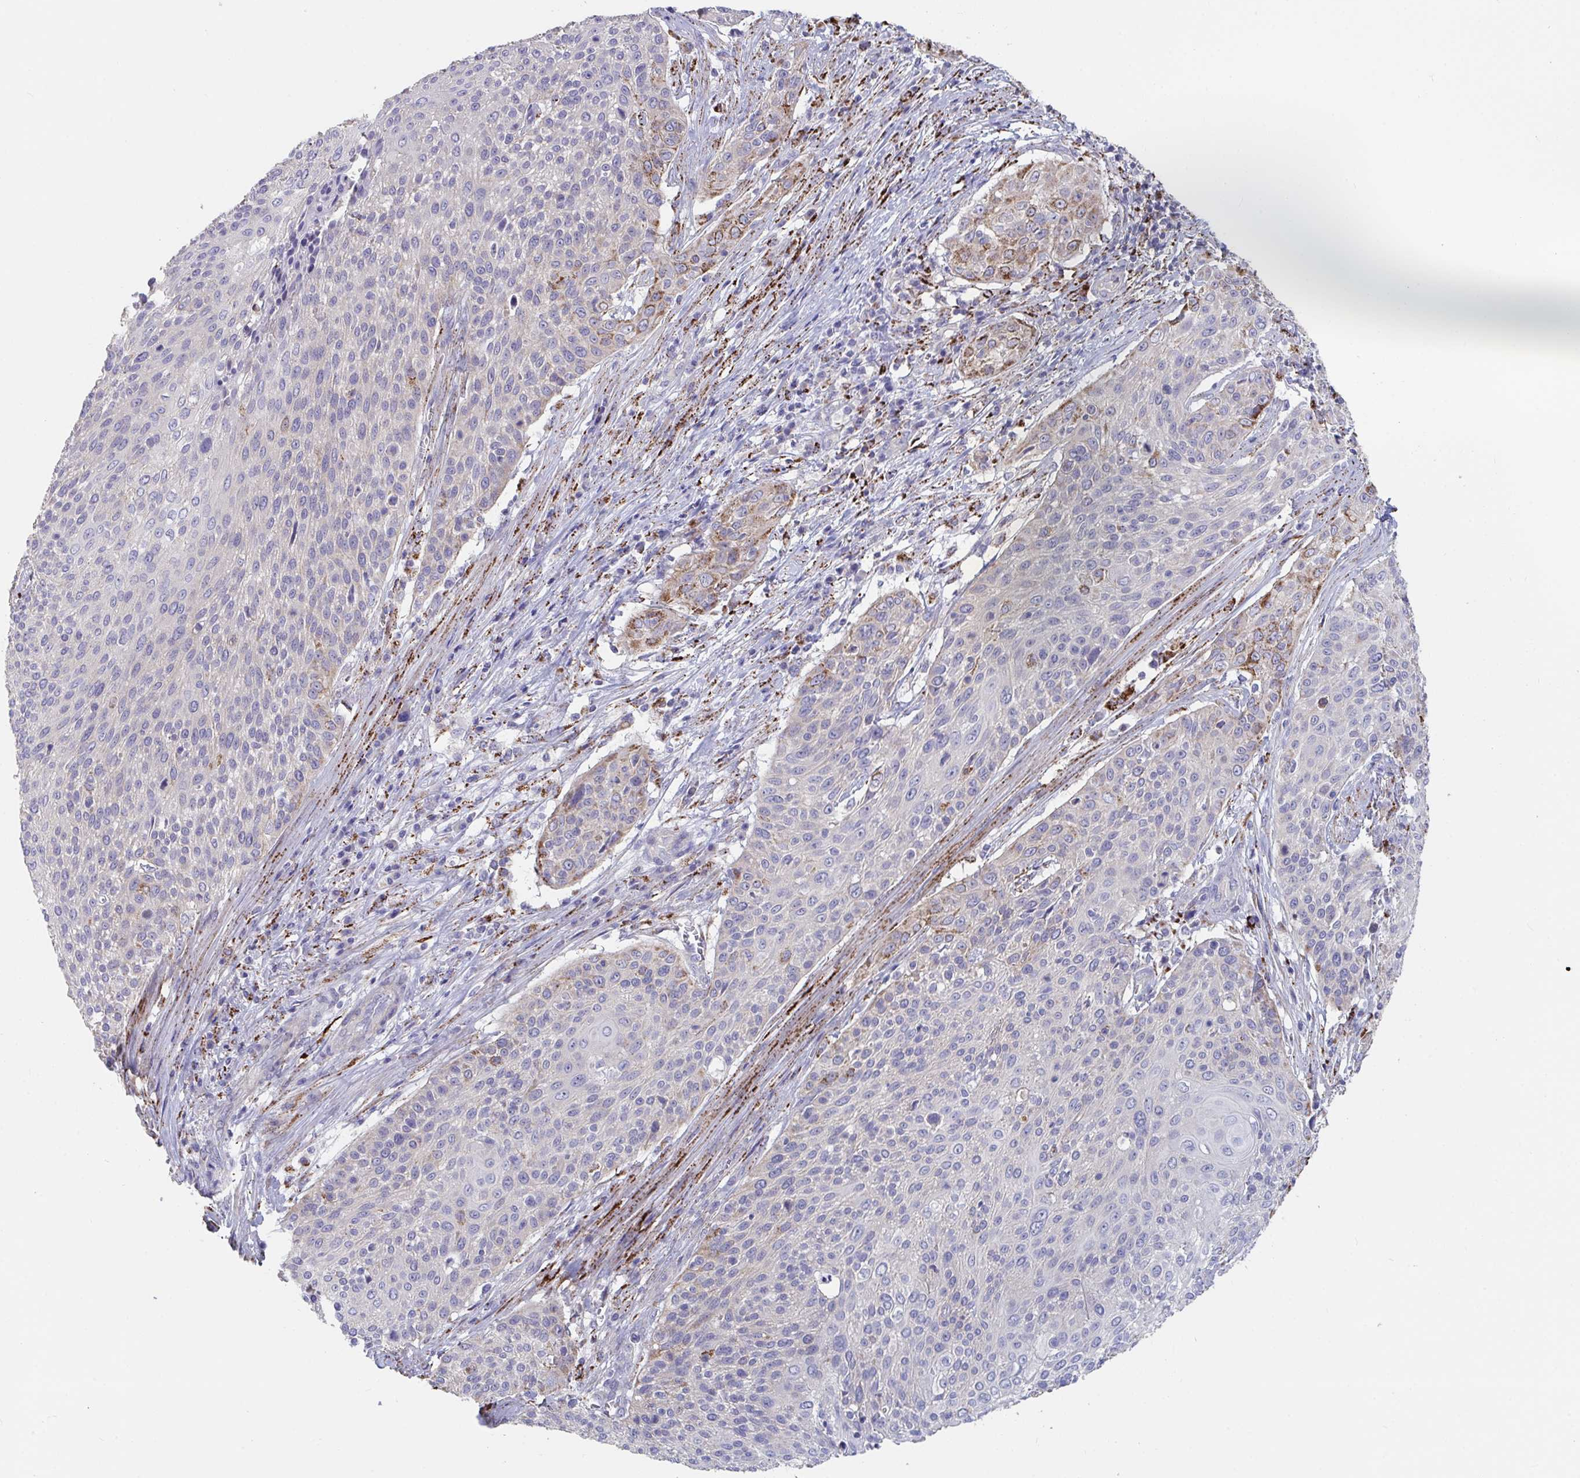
{"staining": {"intensity": "moderate", "quantity": "<25%", "location": "cytoplasmic/membranous"}, "tissue": "cervical cancer", "cell_type": "Tumor cells", "image_type": "cancer", "snomed": [{"axis": "morphology", "description": "Squamous cell carcinoma, NOS"}, {"axis": "topography", "description": "Cervix"}], "caption": "A brown stain labels moderate cytoplasmic/membranous staining of a protein in cervical cancer tumor cells.", "gene": "FAM156B", "patient": {"sex": "female", "age": 31}}